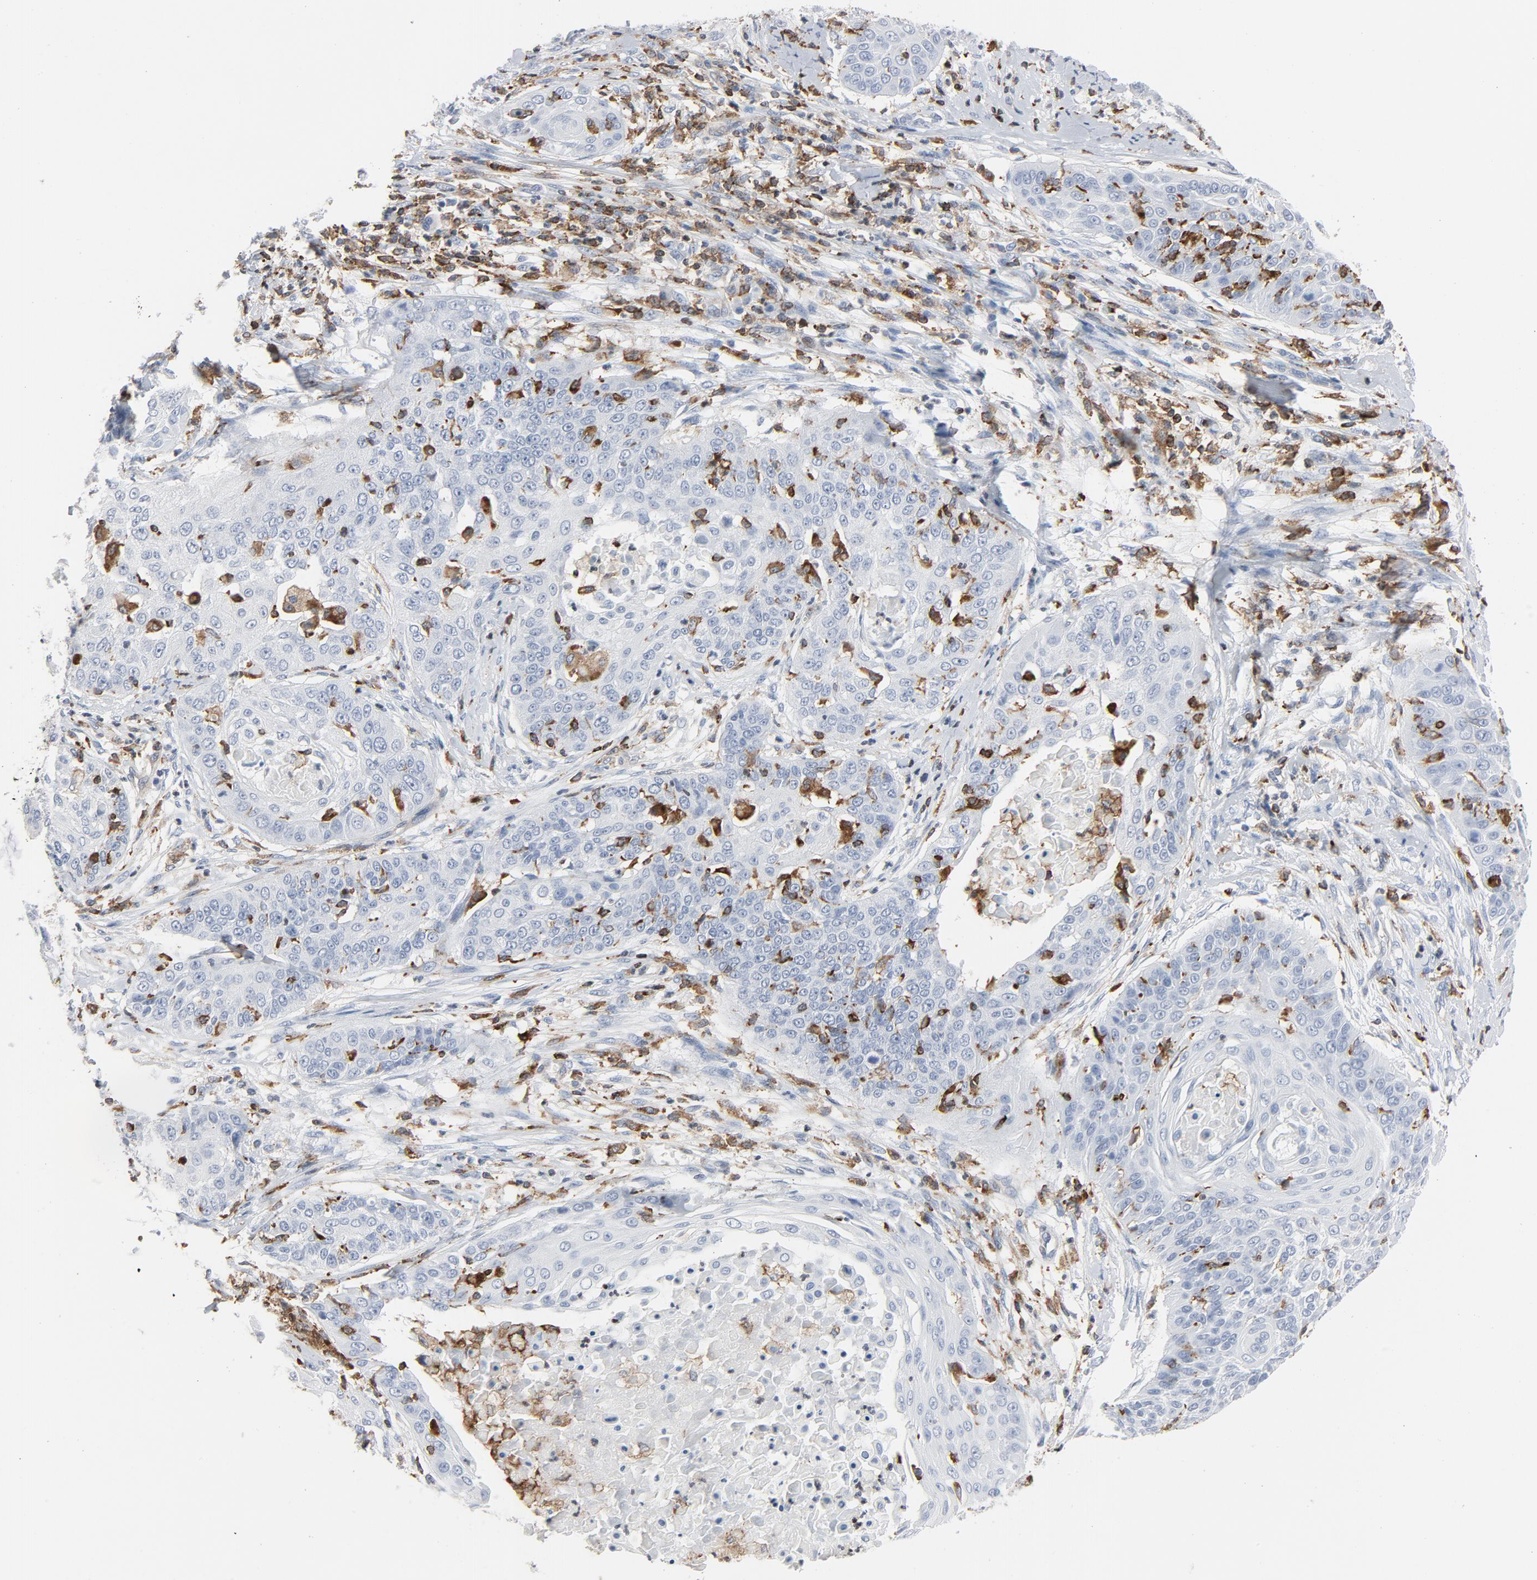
{"staining": {"intensity": "negative", "quantity": "none", "location": "none"}, "tissue": "cervical cancer", "cell_type": "Tumor cells", "image_type": "cancer", "snomed": [{"axis": "morphology", "description": "Squamous cell carcinoma, NOS"}, {"axis": "topography", "description": "Cervix"}], "caption": "A high-resolution photomicrograph shows immunohistochemistry (IHC) staining of cervical cancer (squamous cell carcinoma), which demonstrates no significant expression in tumor cells.", "gene": "LCP2", "patient": {"sex": "female", "age": 64}}